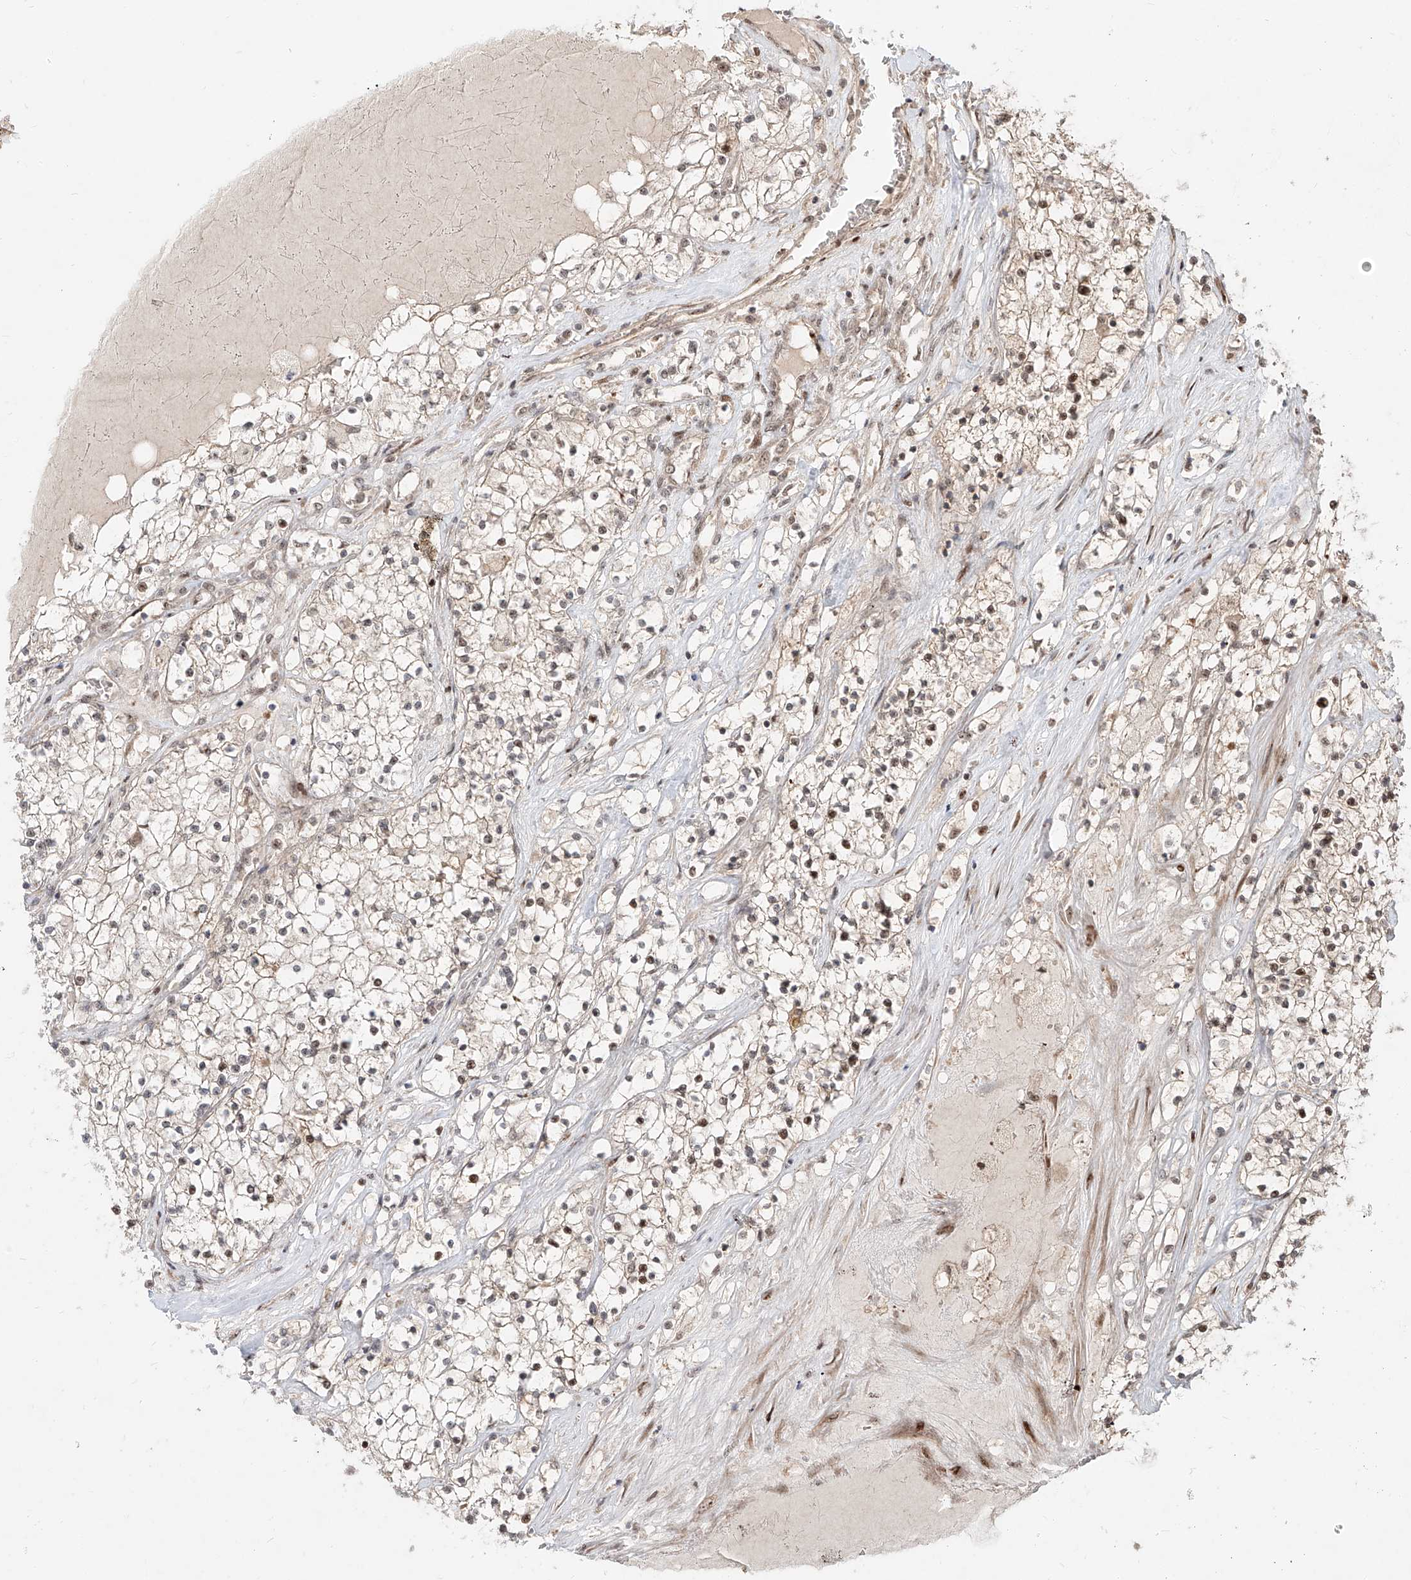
{"staining": {"intensity": "moderate", "quantity": "<25%", "location": "nuclear"}, "tissue": "renal cancer", "cell_type": "Tumor cells", "image_type": "cancer", "snomed": [{"axis": "morphology", "description": "Normal tissue, NOS"}, {"axis": "morphology", "description": "Adenocarcinoma, NOS"}, {"axis": "topography", "description": "Kidney"}], "caption": "Protein staining reveals moderate nuclear staining in approximately <25% of tumor cells in renal adenocarcinoma. (brown staining indicates protein expression, while blue staining denotes nuclei).", "gene": "ZNF710", "patient": {"sex": "male", "age": 68}}